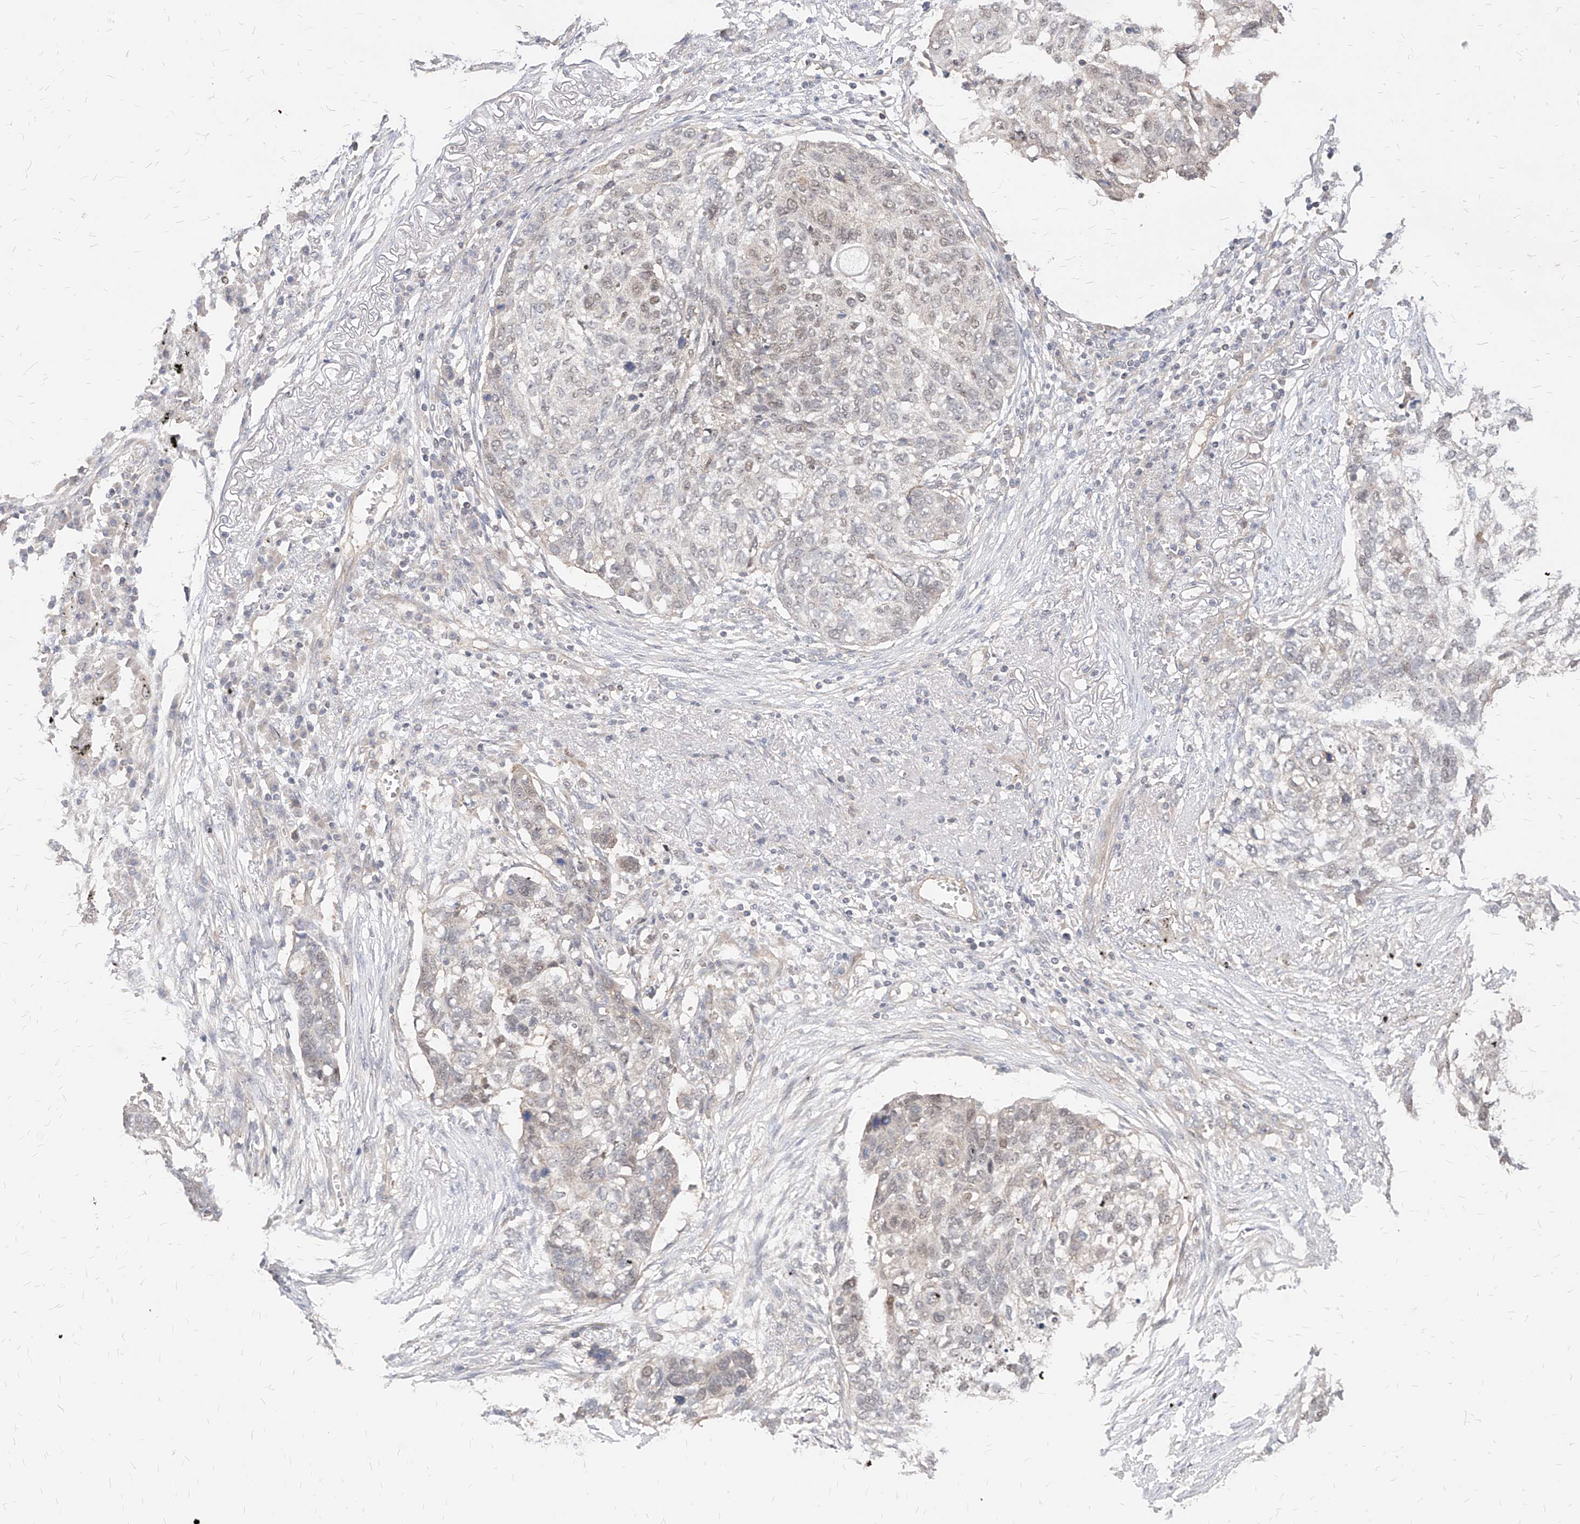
{"staining": {"intensity": "weak", "quantity": "<25%", "location": "nuclear"}, "tissue": "lung cancer", "cell_type": "Tumor cells", "image_type": "cancer", "snomed": [{"axis": "morphology", "description": "Squamous cell carcinoma, NOS"}, {"axis": "topography", "description": "Lung"}], "caption": "IHC of lung squamous cell carcinoma reveals no staining in tumor cells.", "gene": "TSNAX", "patient": {"sex": "female", "age": 63}}